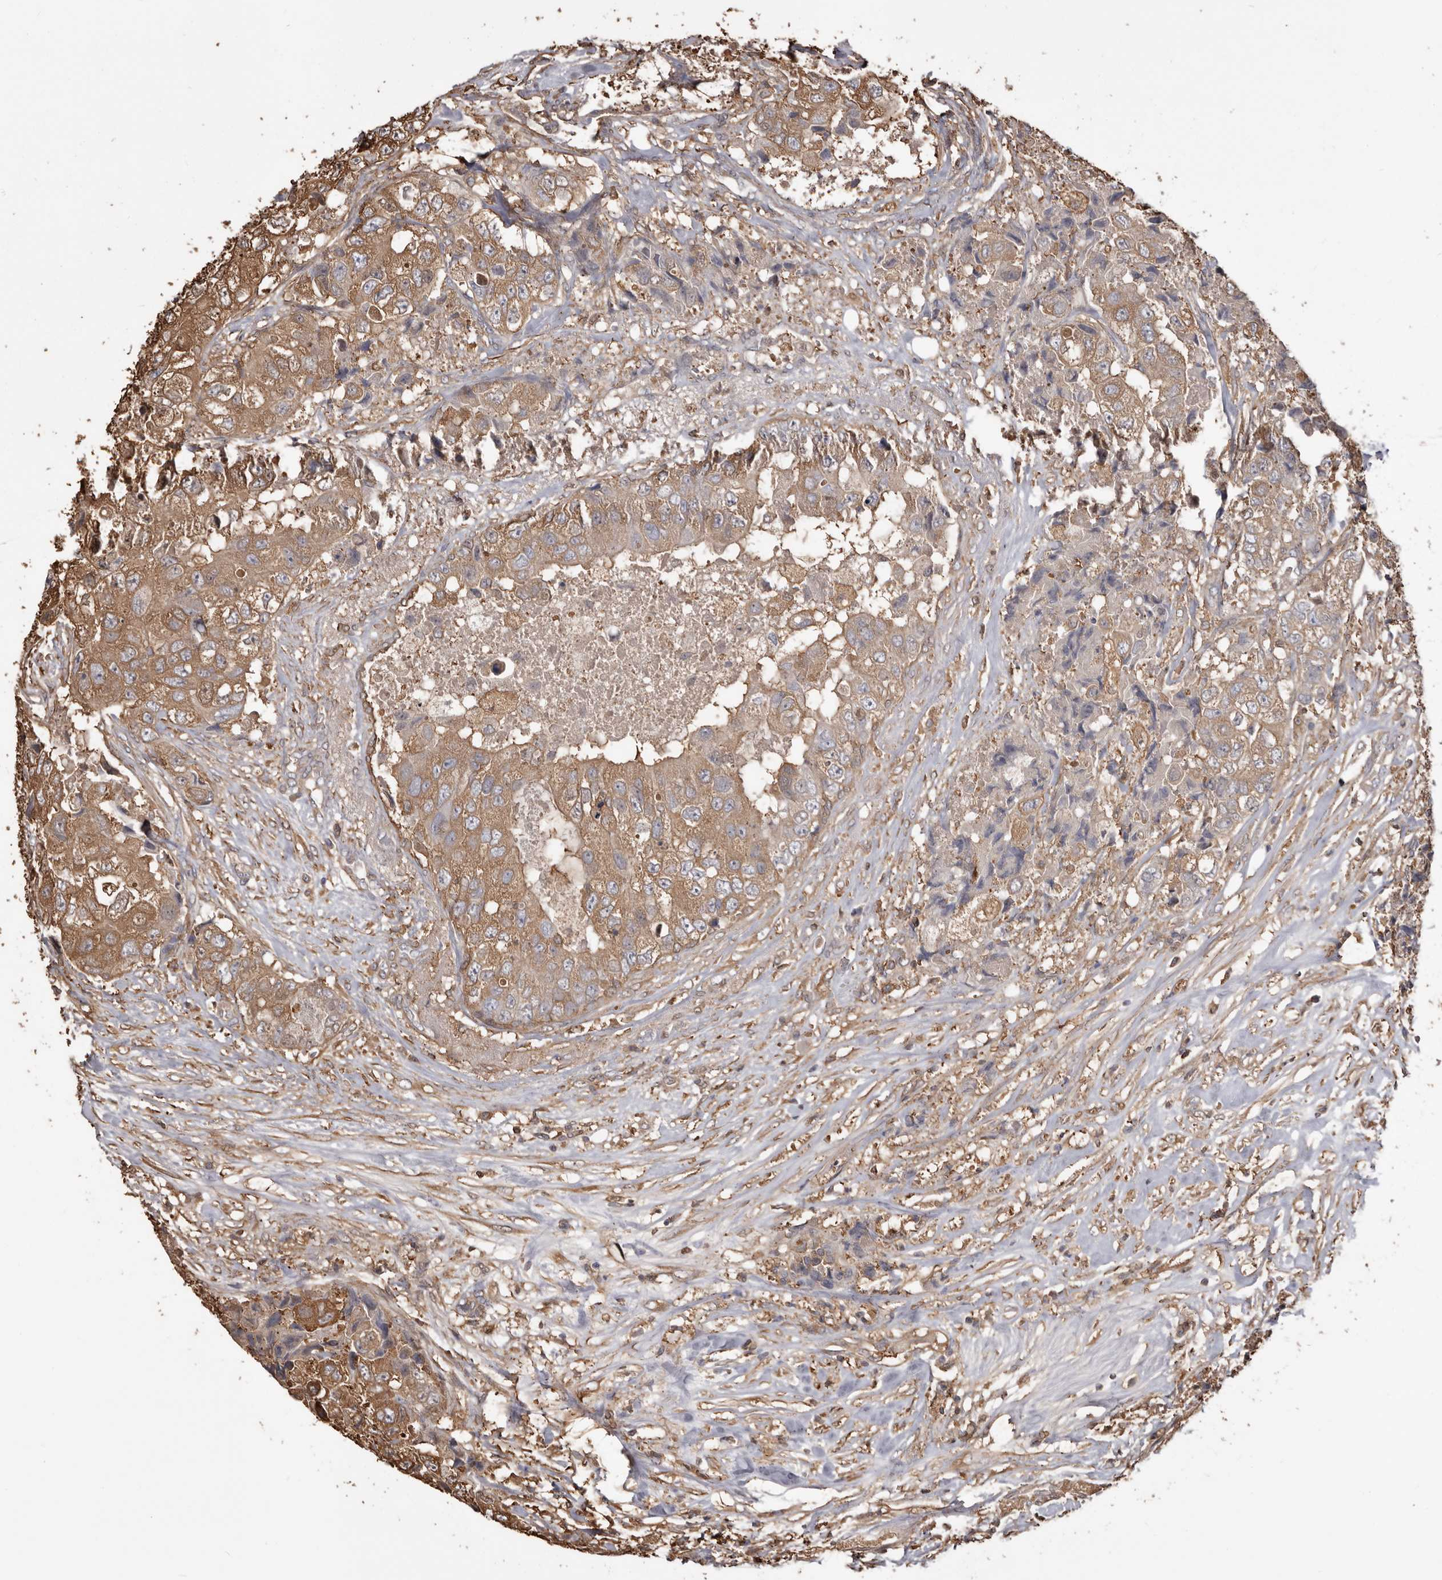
{"staining": {"intensity": "moderate", "quantity": ">75%", "location": "cytoplasmic/membranous"}, "tissue": "breast cancer", "cell_type": "Tumor cells", "image_type": "cancer", "snomed": [{"axis": "morphology", "description": "Duct carcinoma"}, {"axis": "topography", "description": "Breast"}], "caption": "A histopathology image showing moderate cytoplasmic/membranous positivity in approximately >75% of tumor cells in breast cancer (invasive ductal carcinoma), as visualized by brown immunohistochemical staining.", "gene": "PKM", "patient": {"sex": "female", "age": 62}}